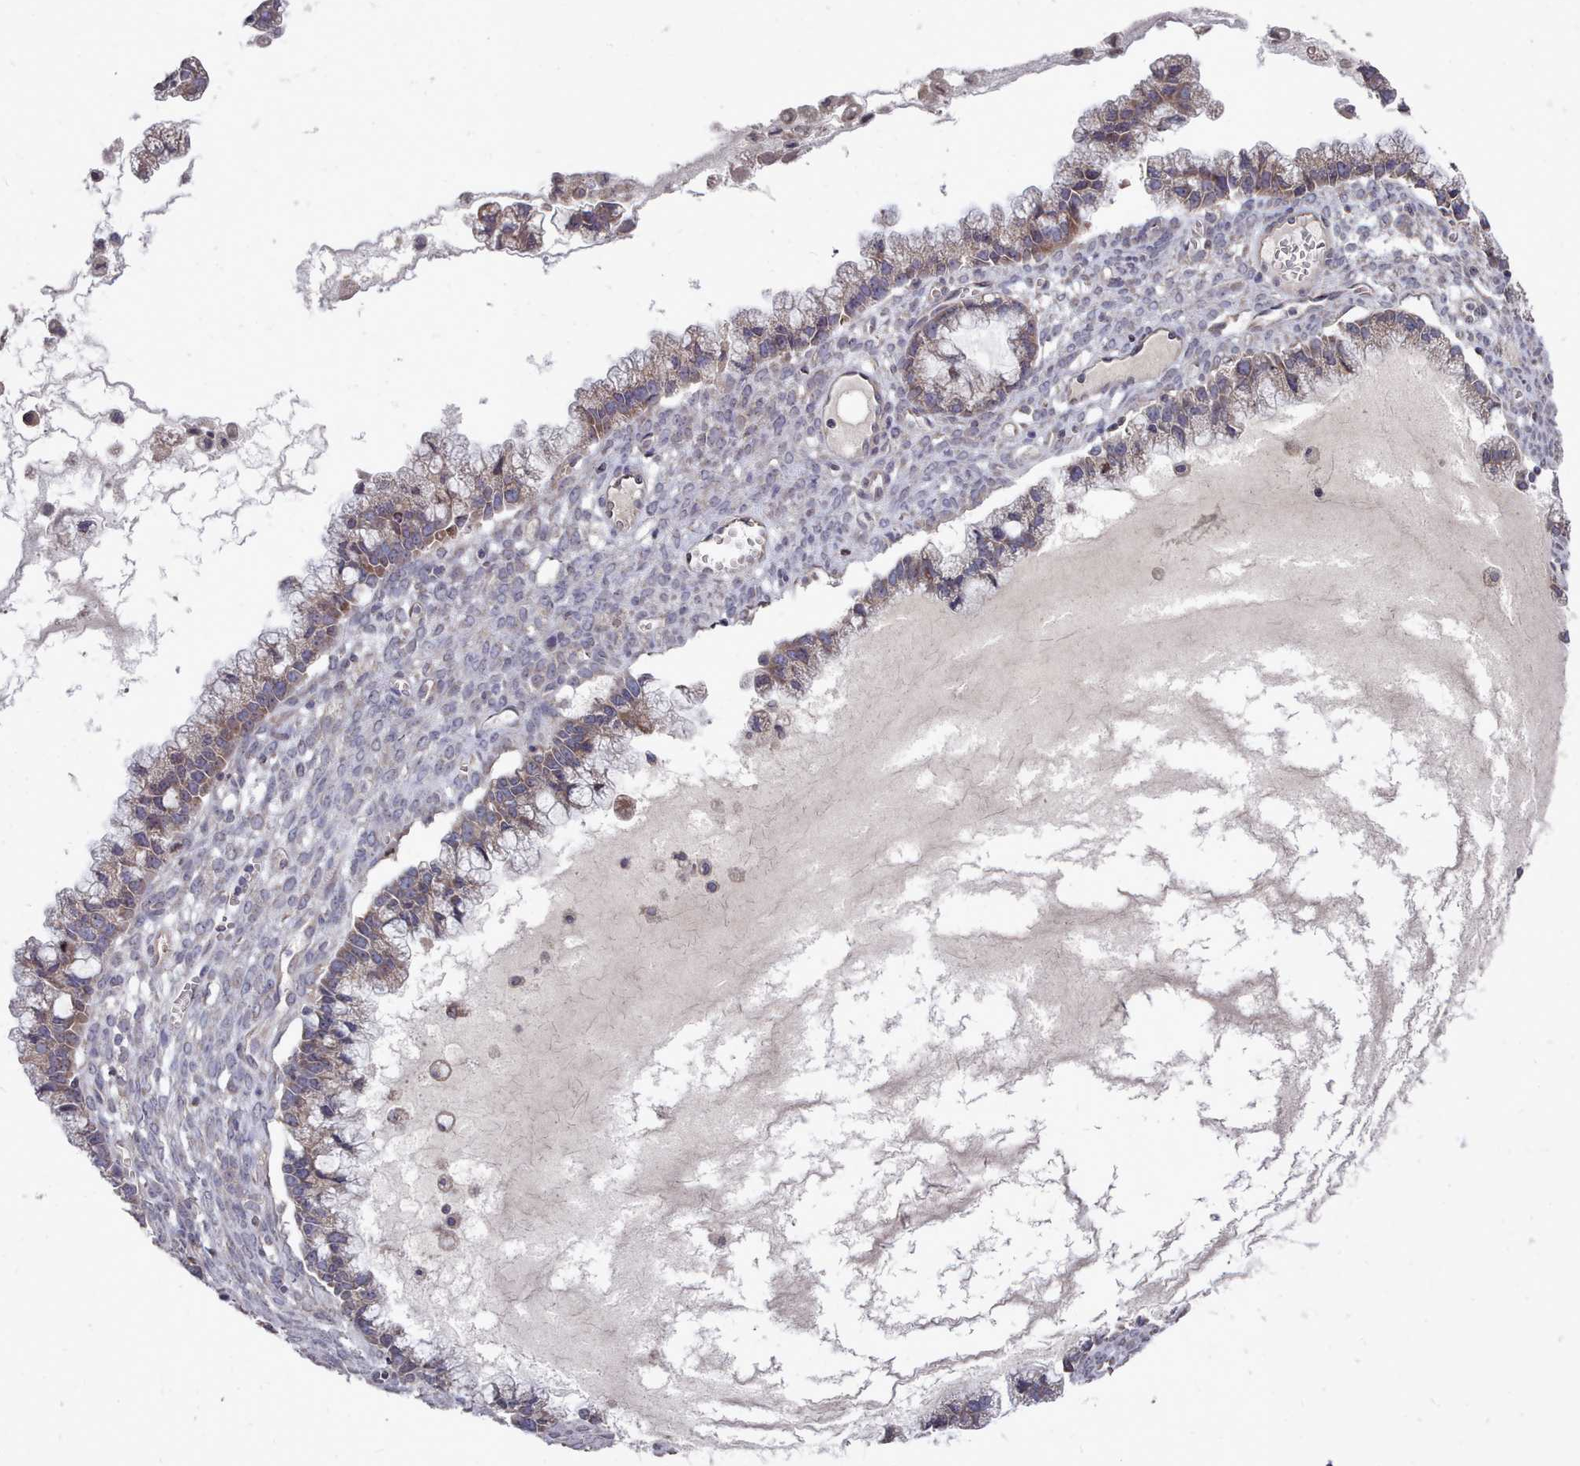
{"staining": {"intensity": "weak", "quantity": ">75%", "location": "cytoplasmic/membranous"}, "tissue": "ovarian cancer", "cell_type": "Tumor cells", "image_type": "cancer", "snomed": [{"axis": "morphology", "description": "Cystadenocarcinoma, mucinous, NOS"}, {"axis": "topography", "description": "Ovary"}], "caption": "Ovarian cancer (mucinous cystadenocarcinoma) stained for a protein reveals weak cytoplasmic/membranous positivity in tumor cells.", "gene": "ACKR3", "patient": {"sex": "female", "age": 72}}